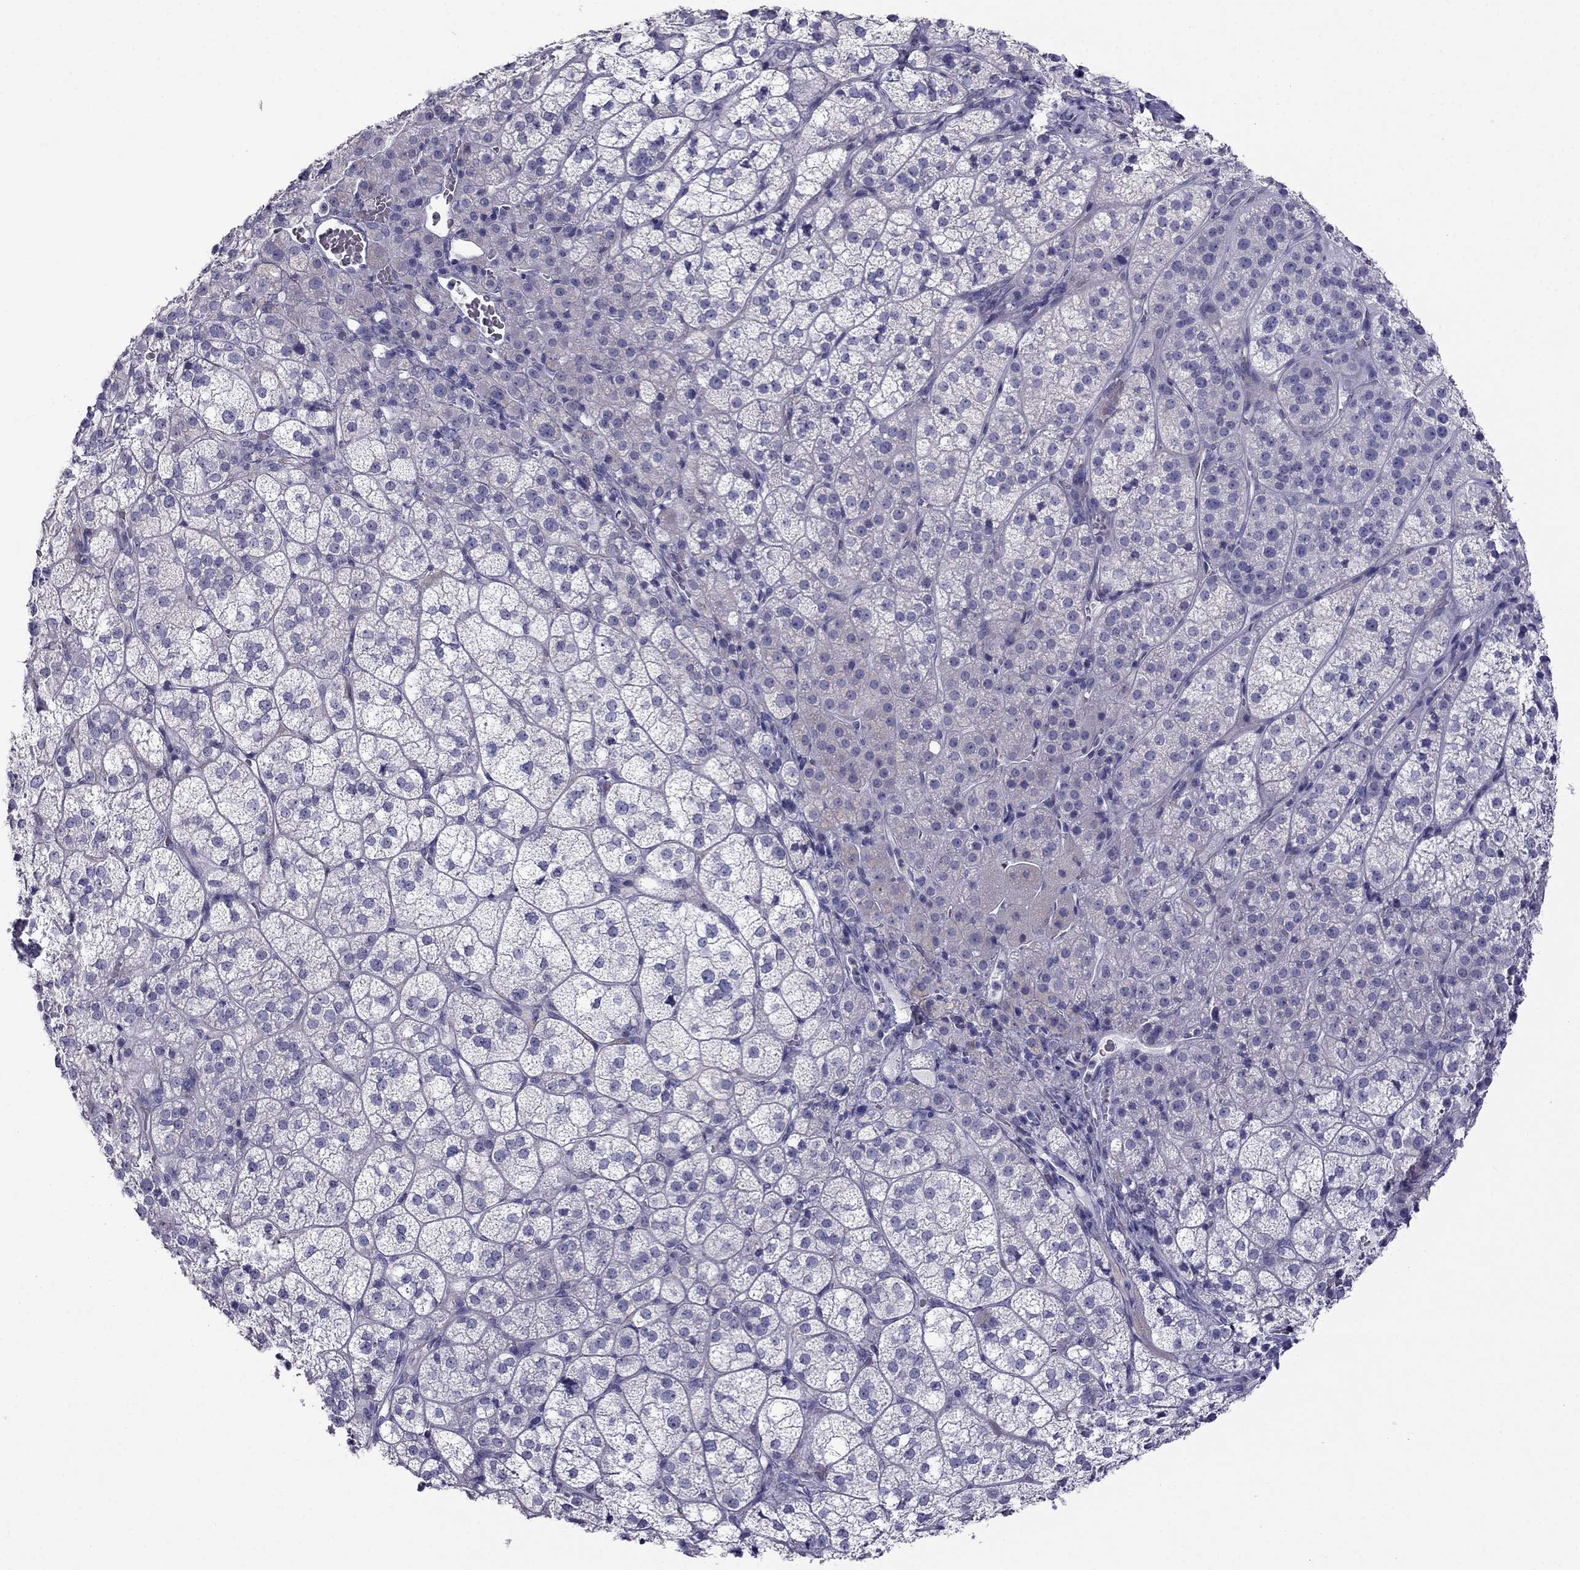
{"staining": {"intensity": "negative", "quantity": "none", "location": "none"}, "tissue": "adrenal gland", "cell_type": "Glandular cells", "image_type": "normal", "snomed": [{"axis": "morphology", "description": "Normal tissue, NOS"}, {"axis": "topography", "description": "Adrenal gland"}], "caption": "Glandular cells show no significant positivity in normal adrenal gland.", "gene": "ERC2", "patient": {"sex": "female", "age": 60}}